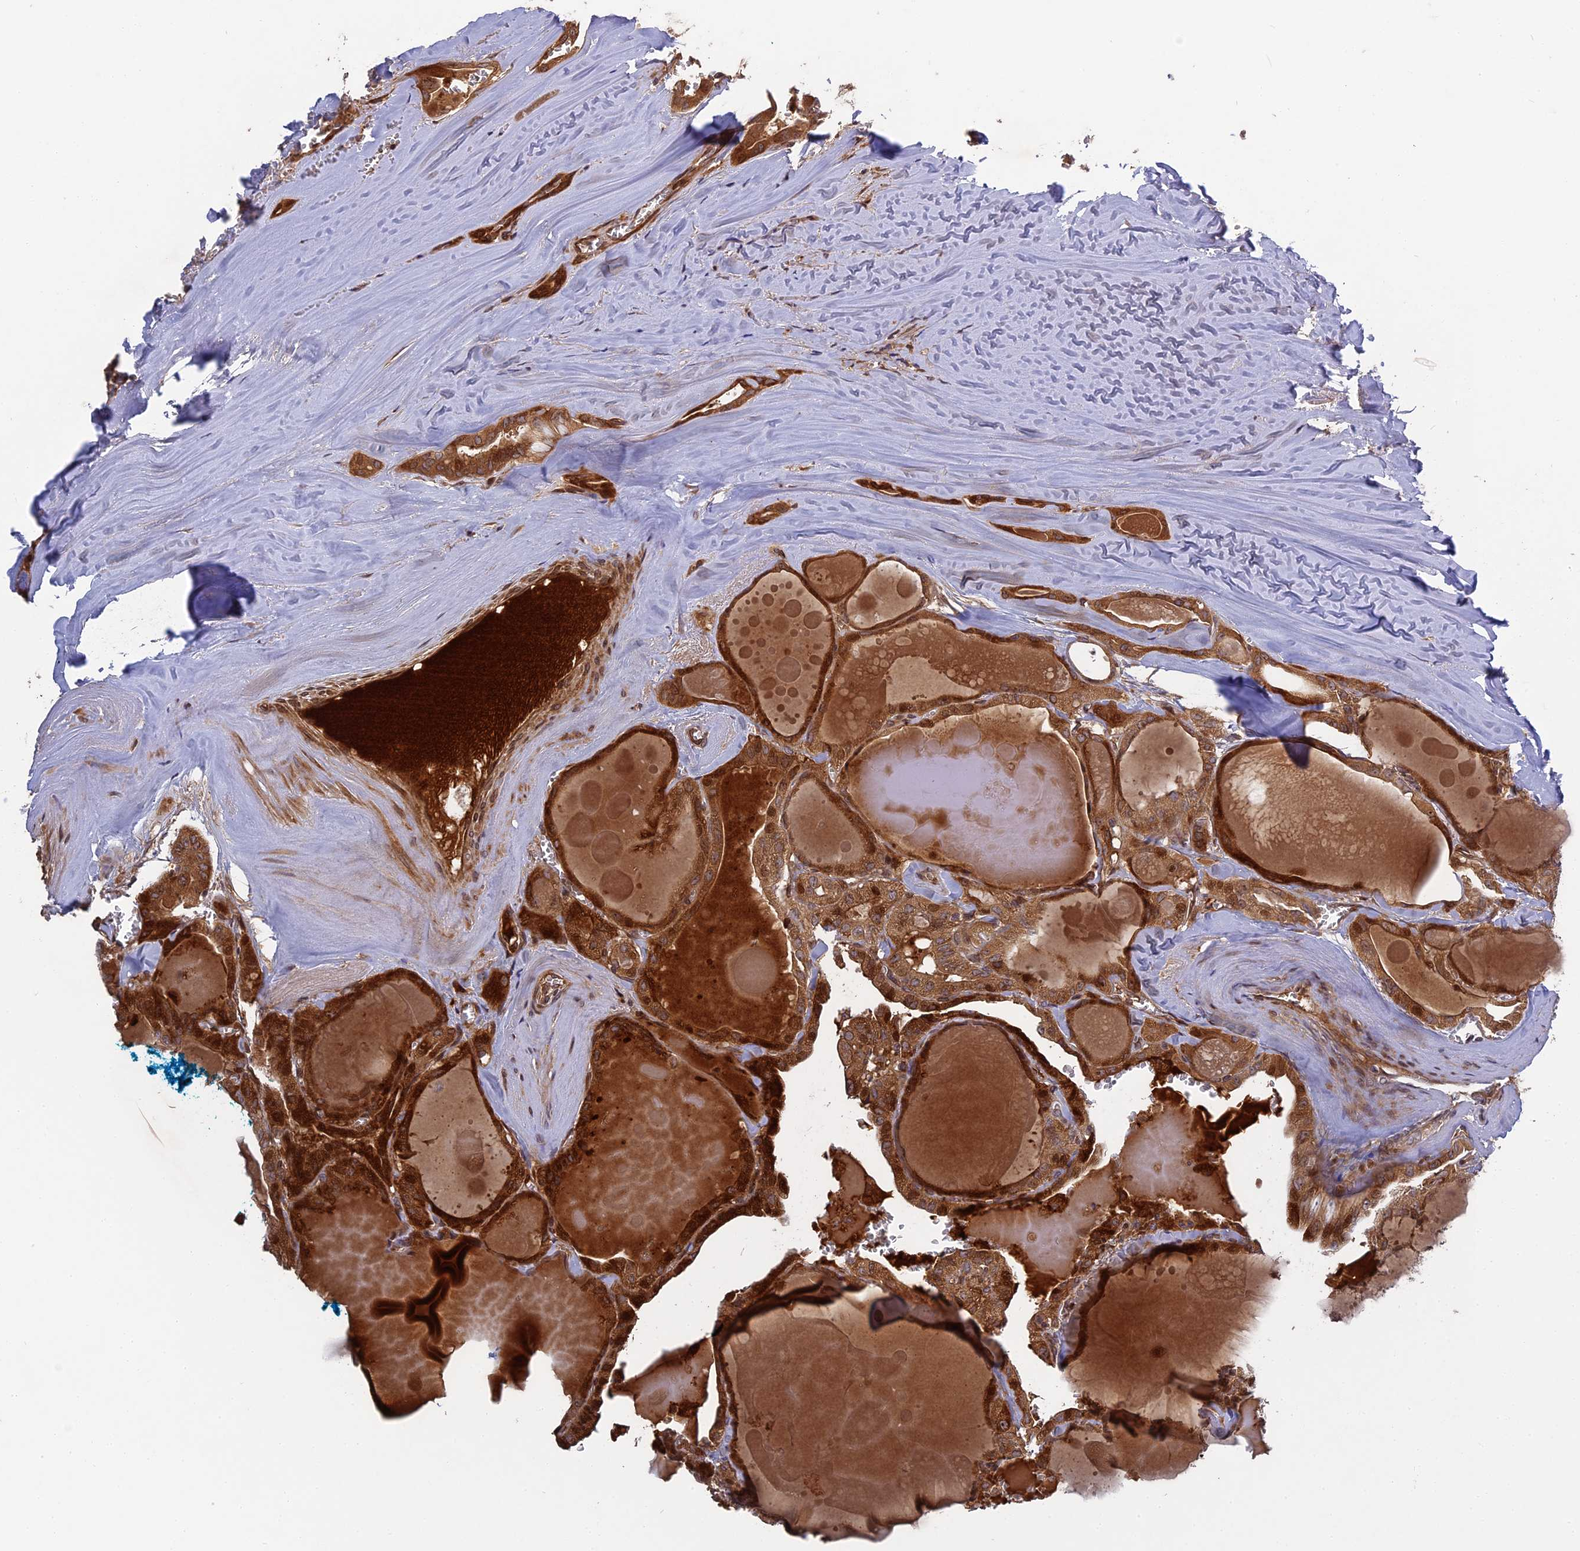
{"staining": {"intensity": "moderate", "quantity": ">75%", "location": "cytoplasmic/membranous,nuclear"}, "tissue": "thyroid cancer", "cell_type": "Tumor cells", "image_type": "cancer", "snomed": [{"axis": "morphology", "description": "Papillary adenocarcinoma, NOS"}, {"axis": "topography", "description": "Thyroid gland"}], "caption": "Immunohistochemical staining of thyroid cancer (papillary adenocarcinoma) exhibits medium levels of moderate cytoplasmic/membranous and nuclear protein expression in approximately >75% of tumor cells.", "gene": "TMUB2", "patient": {"sex": "male", "age": 52}}